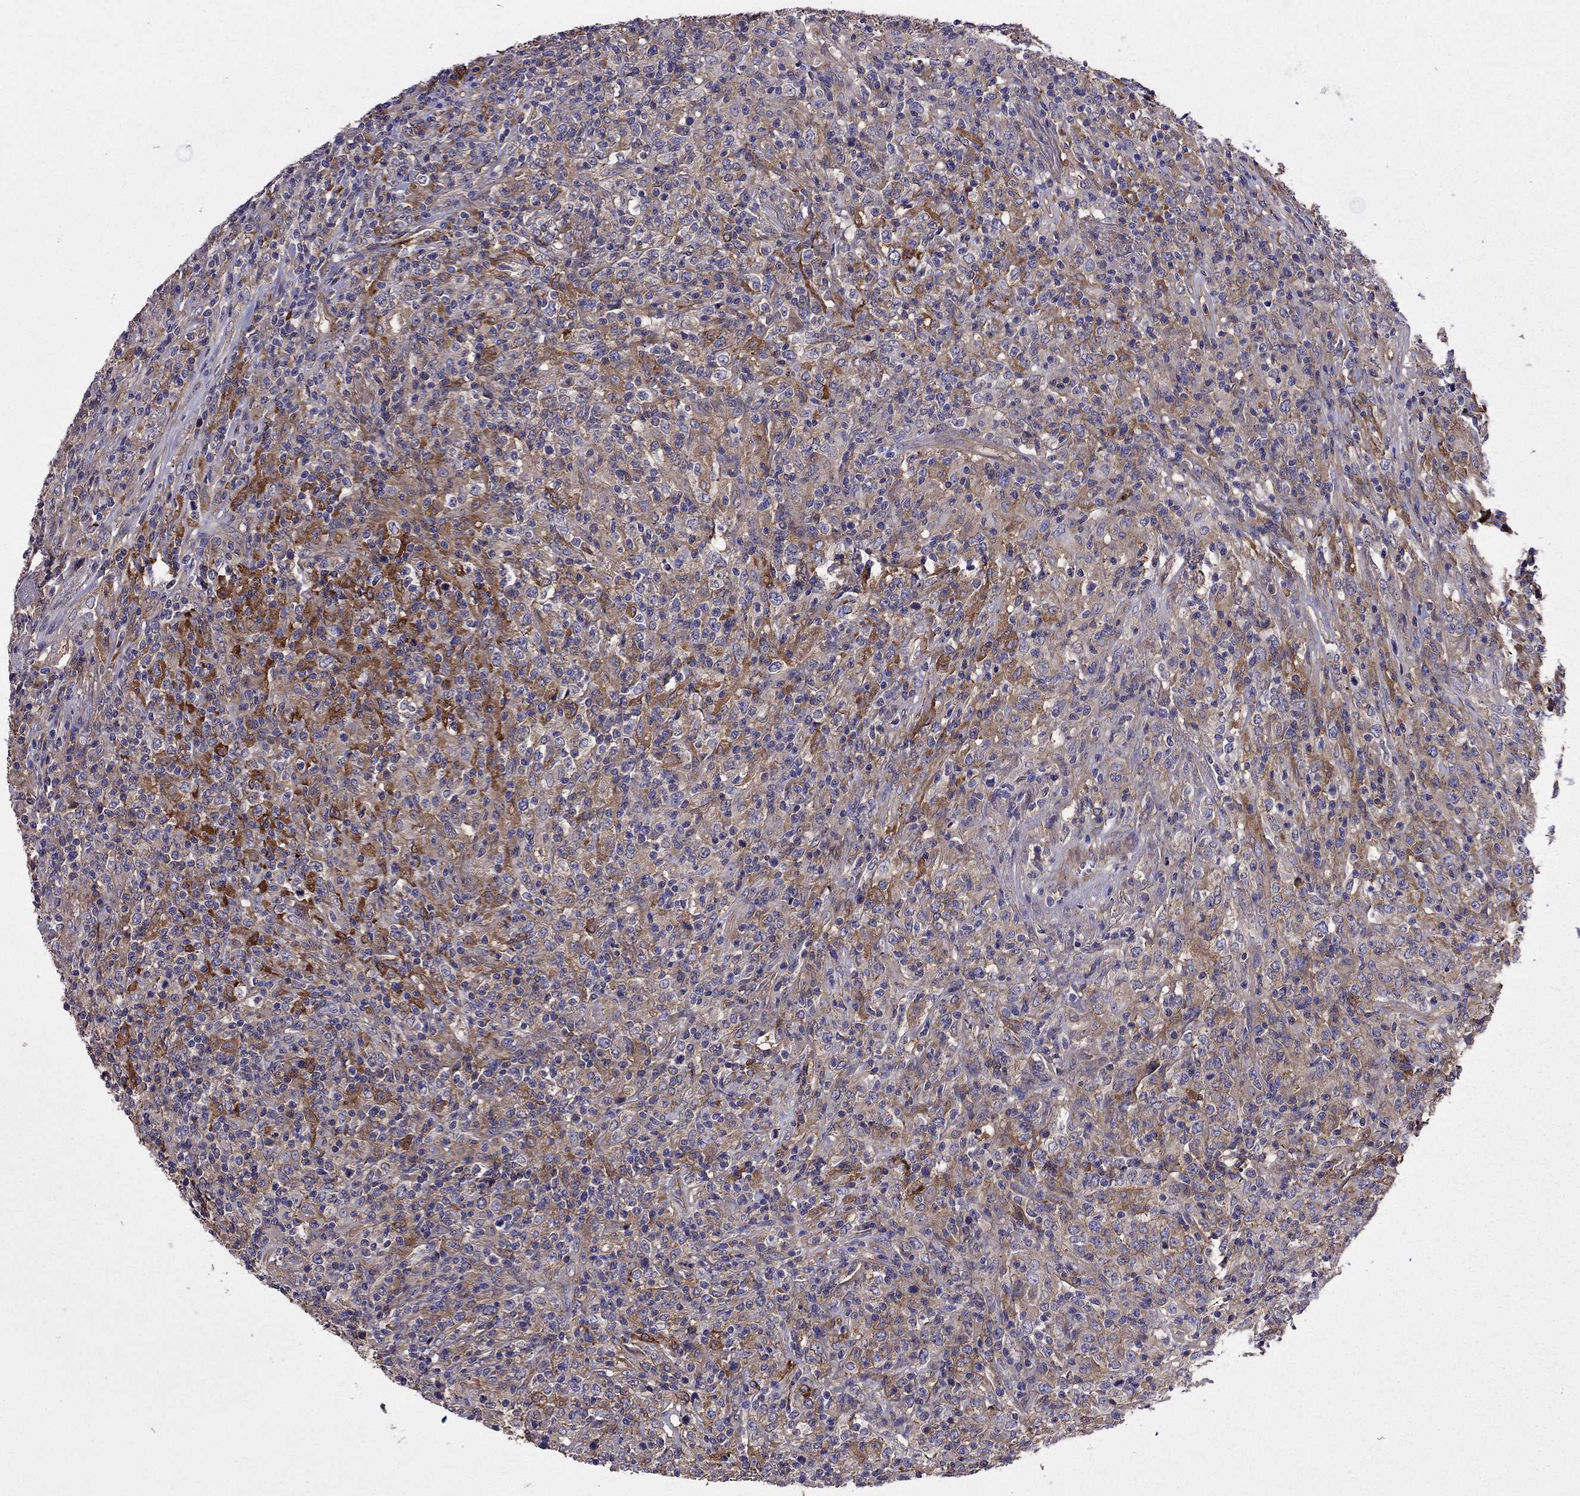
{"staining": {"intensity": "moderate", "quantity": "25%-75%", "location": "cytoplasmic/membranous"}, "tissue": "lymphoma", "cell_type": "Tumor cells", "image_type": "cancer", "snomed": [{"axis": "morphology", "description": "Malignant lymphoma, non-Hodgkin's type, High grade"}, {"axis": "topography", "description": "Lung"}], "caption": "Immunohistochemistry (IHC) micrograph of neoplastic tissue: human lymphoma stained using IHC demonstrates medium levels of moderate protein expression localized specifically in the cytoplasmic/membranous of tumor cells, appearing as a cytoplasmic/membranous brown color.", "gene": "ITGB1", "patient": {"sex": "male", "age": 79}}